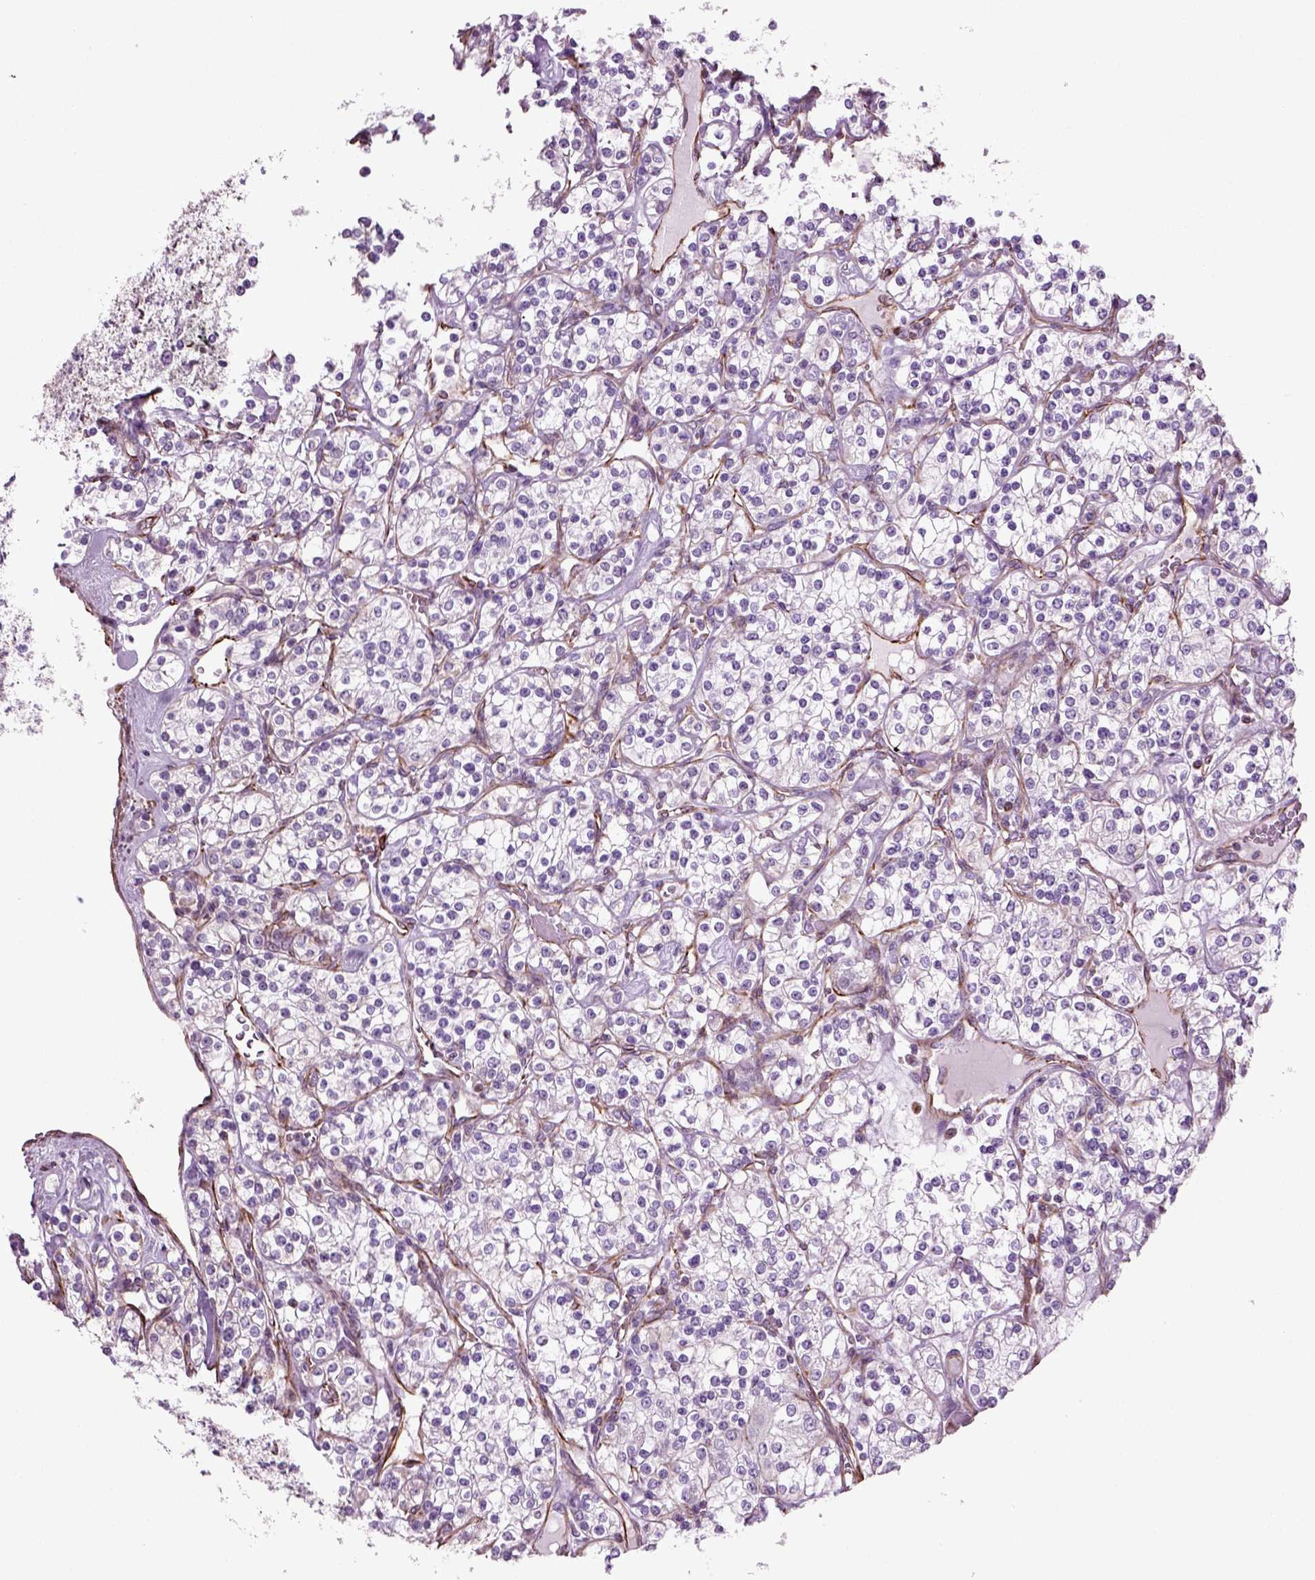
{"staining": {"intensity": "negative", "quantity": "none", "location": "none"}, "tissue": "renal cancer", "cell_type": "Tumor cells", "image_type": "cancer", "snomed": [{"axis": "morphology", "description": "Adenocarcinoma, NOS"}, {"axis": "topography", "description": "Kidney"}], "caption": "High power microscopy image of an IHC micrograph of adenocarcinoma (renal), revealing no significant staining in tumor cells.", "gene": "ACER3", "patient": {"sex": "male", "age": 77}}